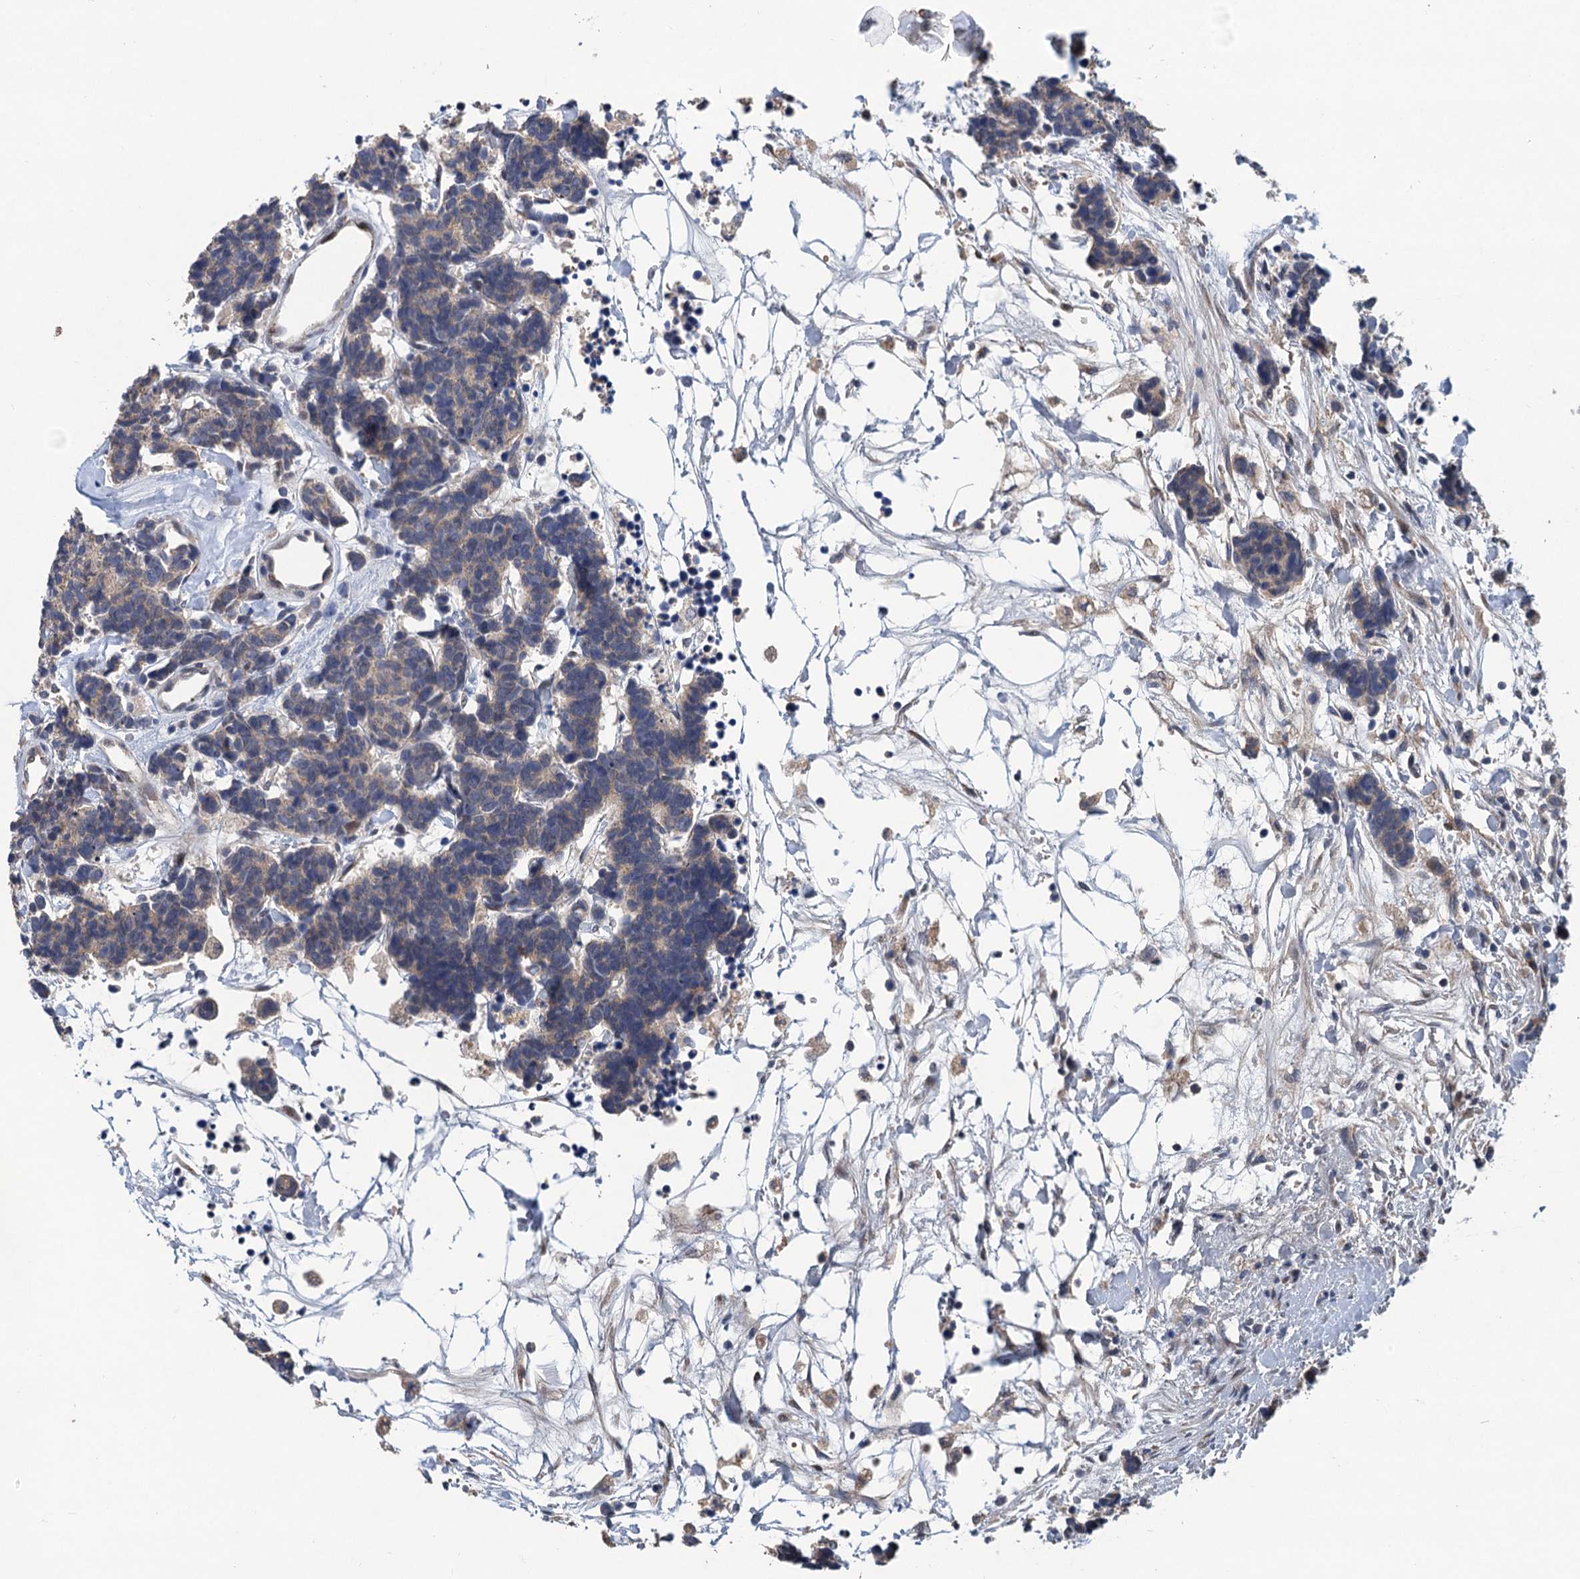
{"staining": {"intensity": "weak", "quantity": "<25%", "location": "cytoplasmic/membranous"}, "tissue": "carcinoid", "cell_type": "Tumor cells", "image_type": "cancer", "snomed": [{"axis": "morphology", "description": "Carcinoma, NOS"}, {"axis": "morphology", "description": "Carcinoid, malignant, NOS"}, {"axis": "topography", "description": "Urinary bladder"}], "caption": "Carcinoma was stained to show a protein in brown. There is no significant staining in tumor cells.", "gene": "TRAF7", "patient": {"sex": "male", "age": 57}}